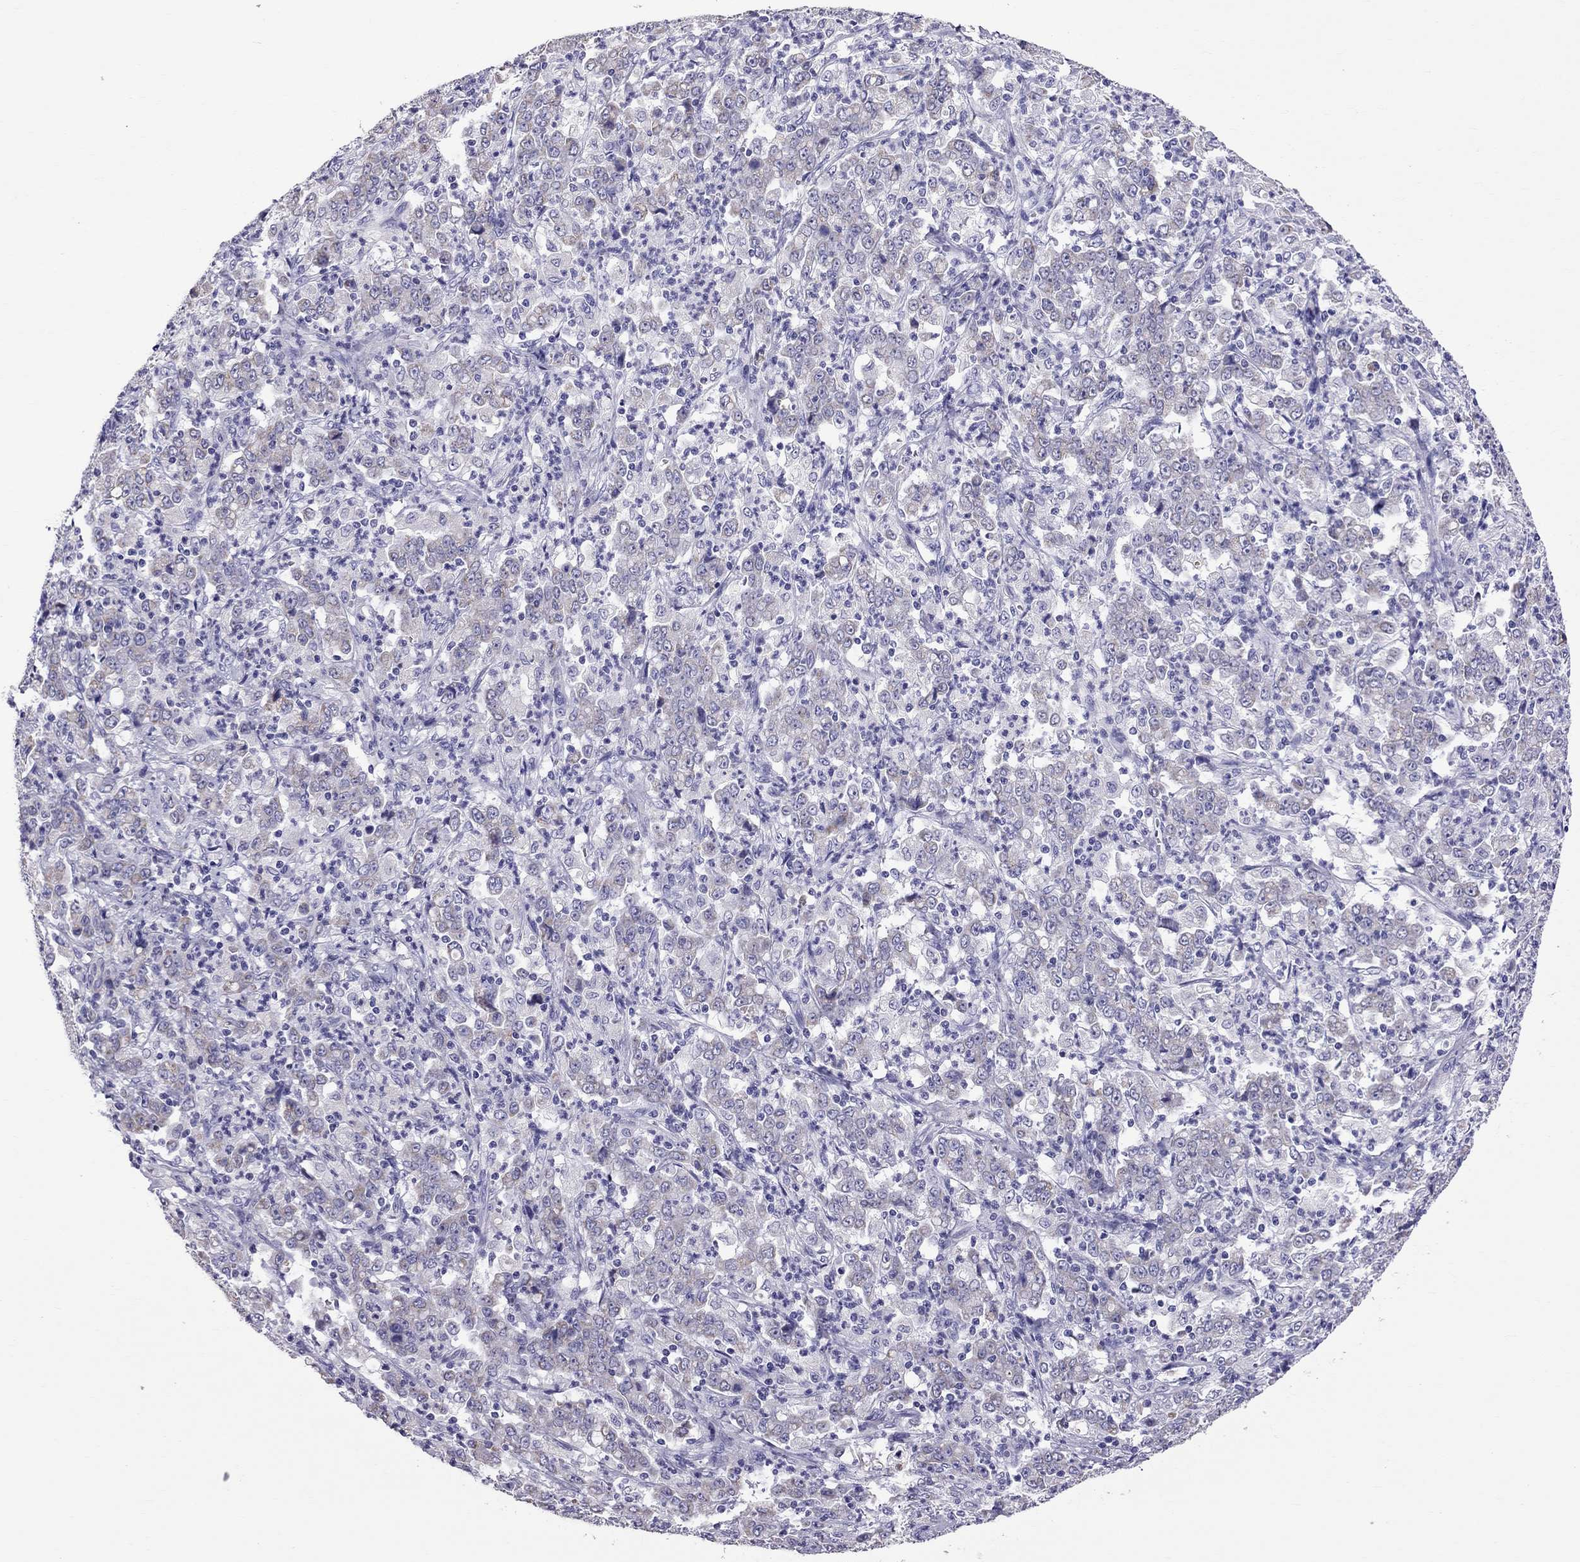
{"staining": {"intensity": "negative", "quantity": "none", "location": "none"}, "tissue": "stomach cancer", "cell_type": "Tumor cells", "image_type": "cancer", "snomed": [{"axis": "morphology", "description": "Adenocarcinoma, NOS"}, {"axis": "topography", "description": "Stomach, lower"}], "caption": "Micrograph shows no significant protein expression in tumor cells of stomach cancer. (DAB (3,3'-diaminobenzidine) IHC with hematoxylin counter stain).", "gene": "TTLL13", "patient": {"sex": "female", "age": 71}}